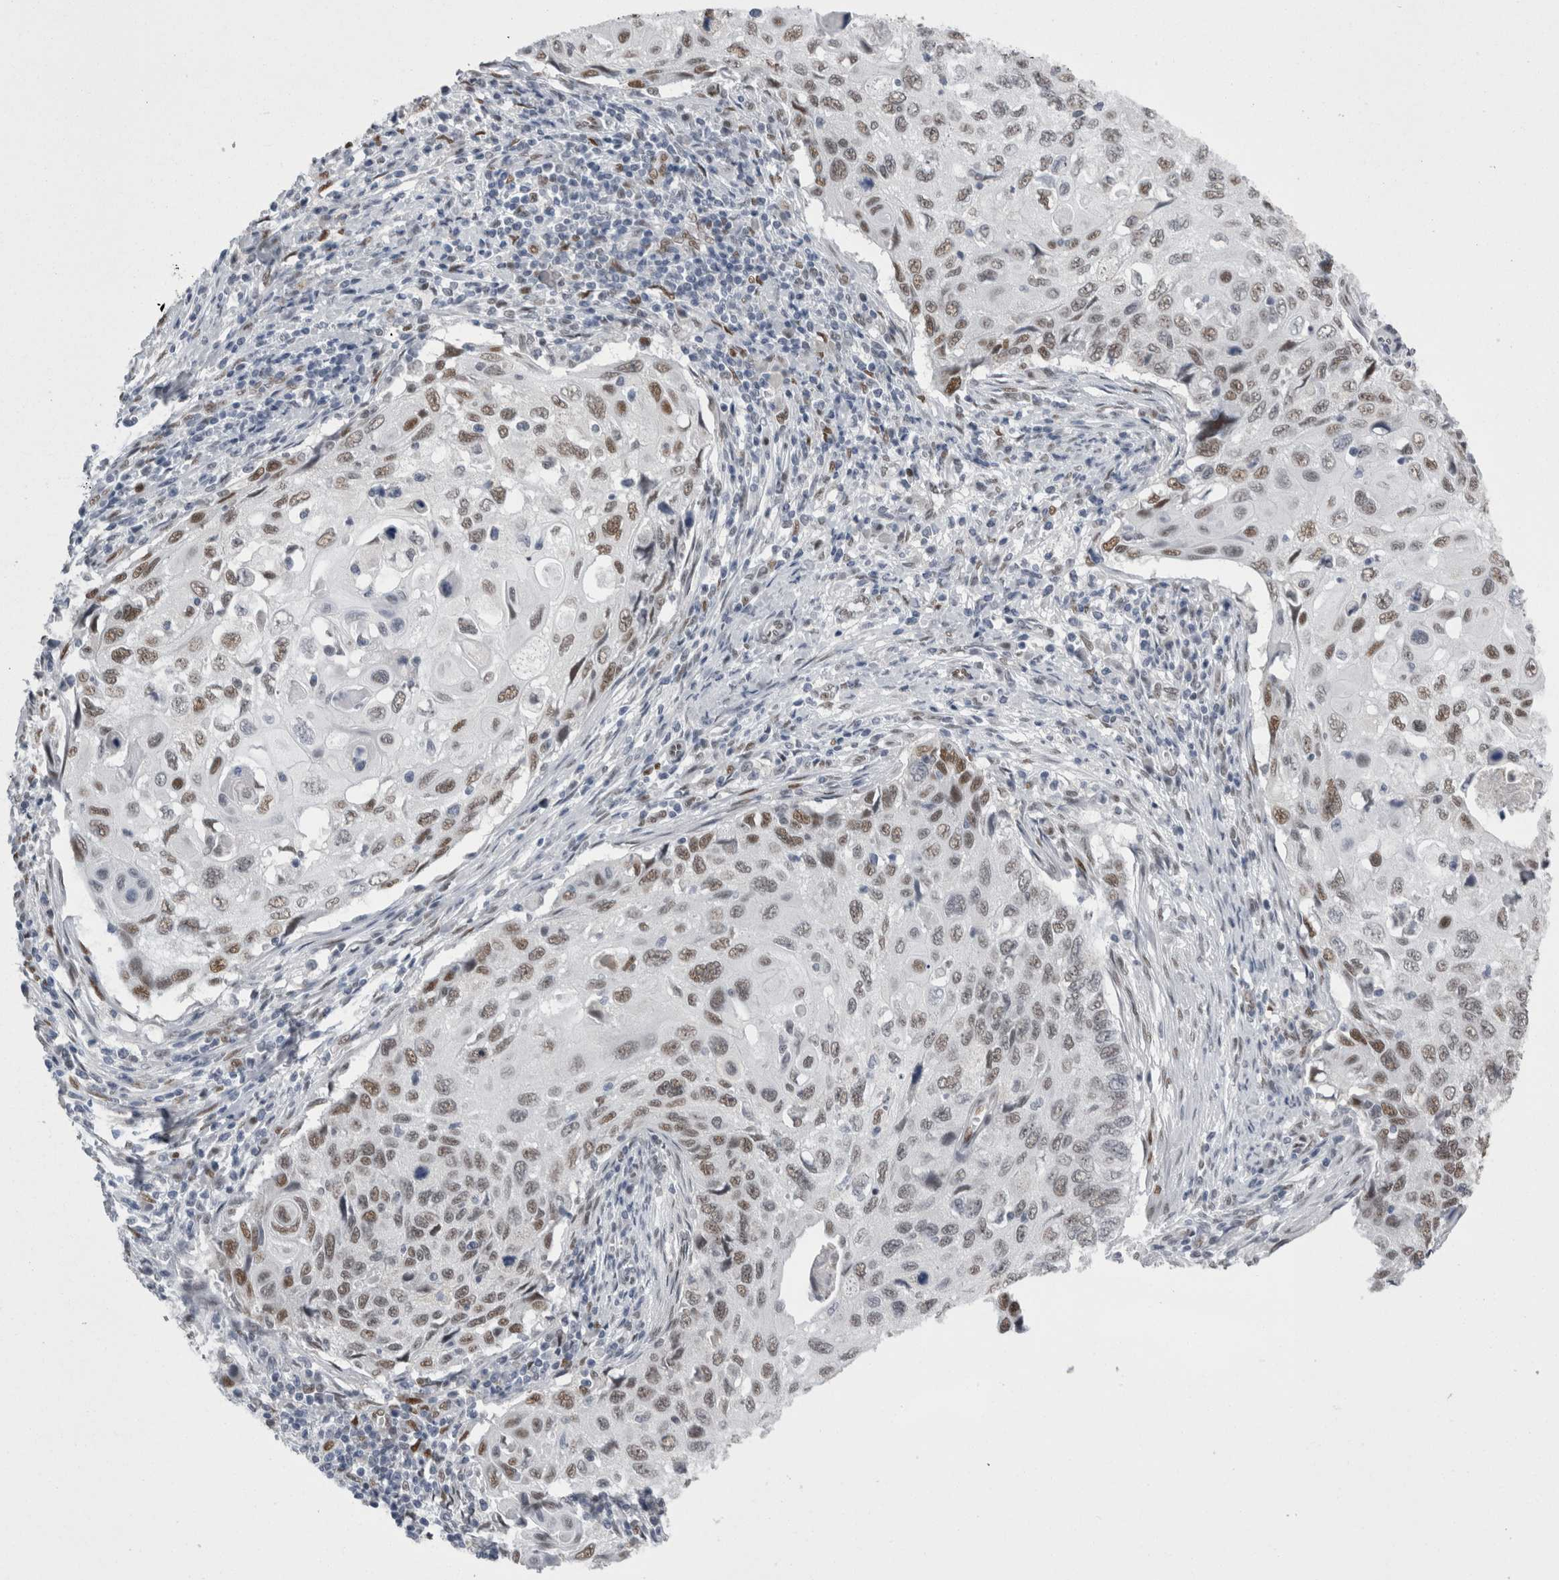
{"staining": {"intensity": "weak", "quantity": ">75%", "location": "nuclear"}, "tissue": "cervical cancer", "cell_type": "Tumor cells", "image_type": "cancer", "snomed": [{"axis": "morphology", "description": "Squamous cell carcinoma, NOS"}, {"axis": "topography", "description": "Cervix"}], "caption": "Protein expression analysis of cervical cancer reveals weak nuclear expression in about >75% of tumor cells.", "gene": "C1orf54", "patient": {"sex": "female", "age": 70}}